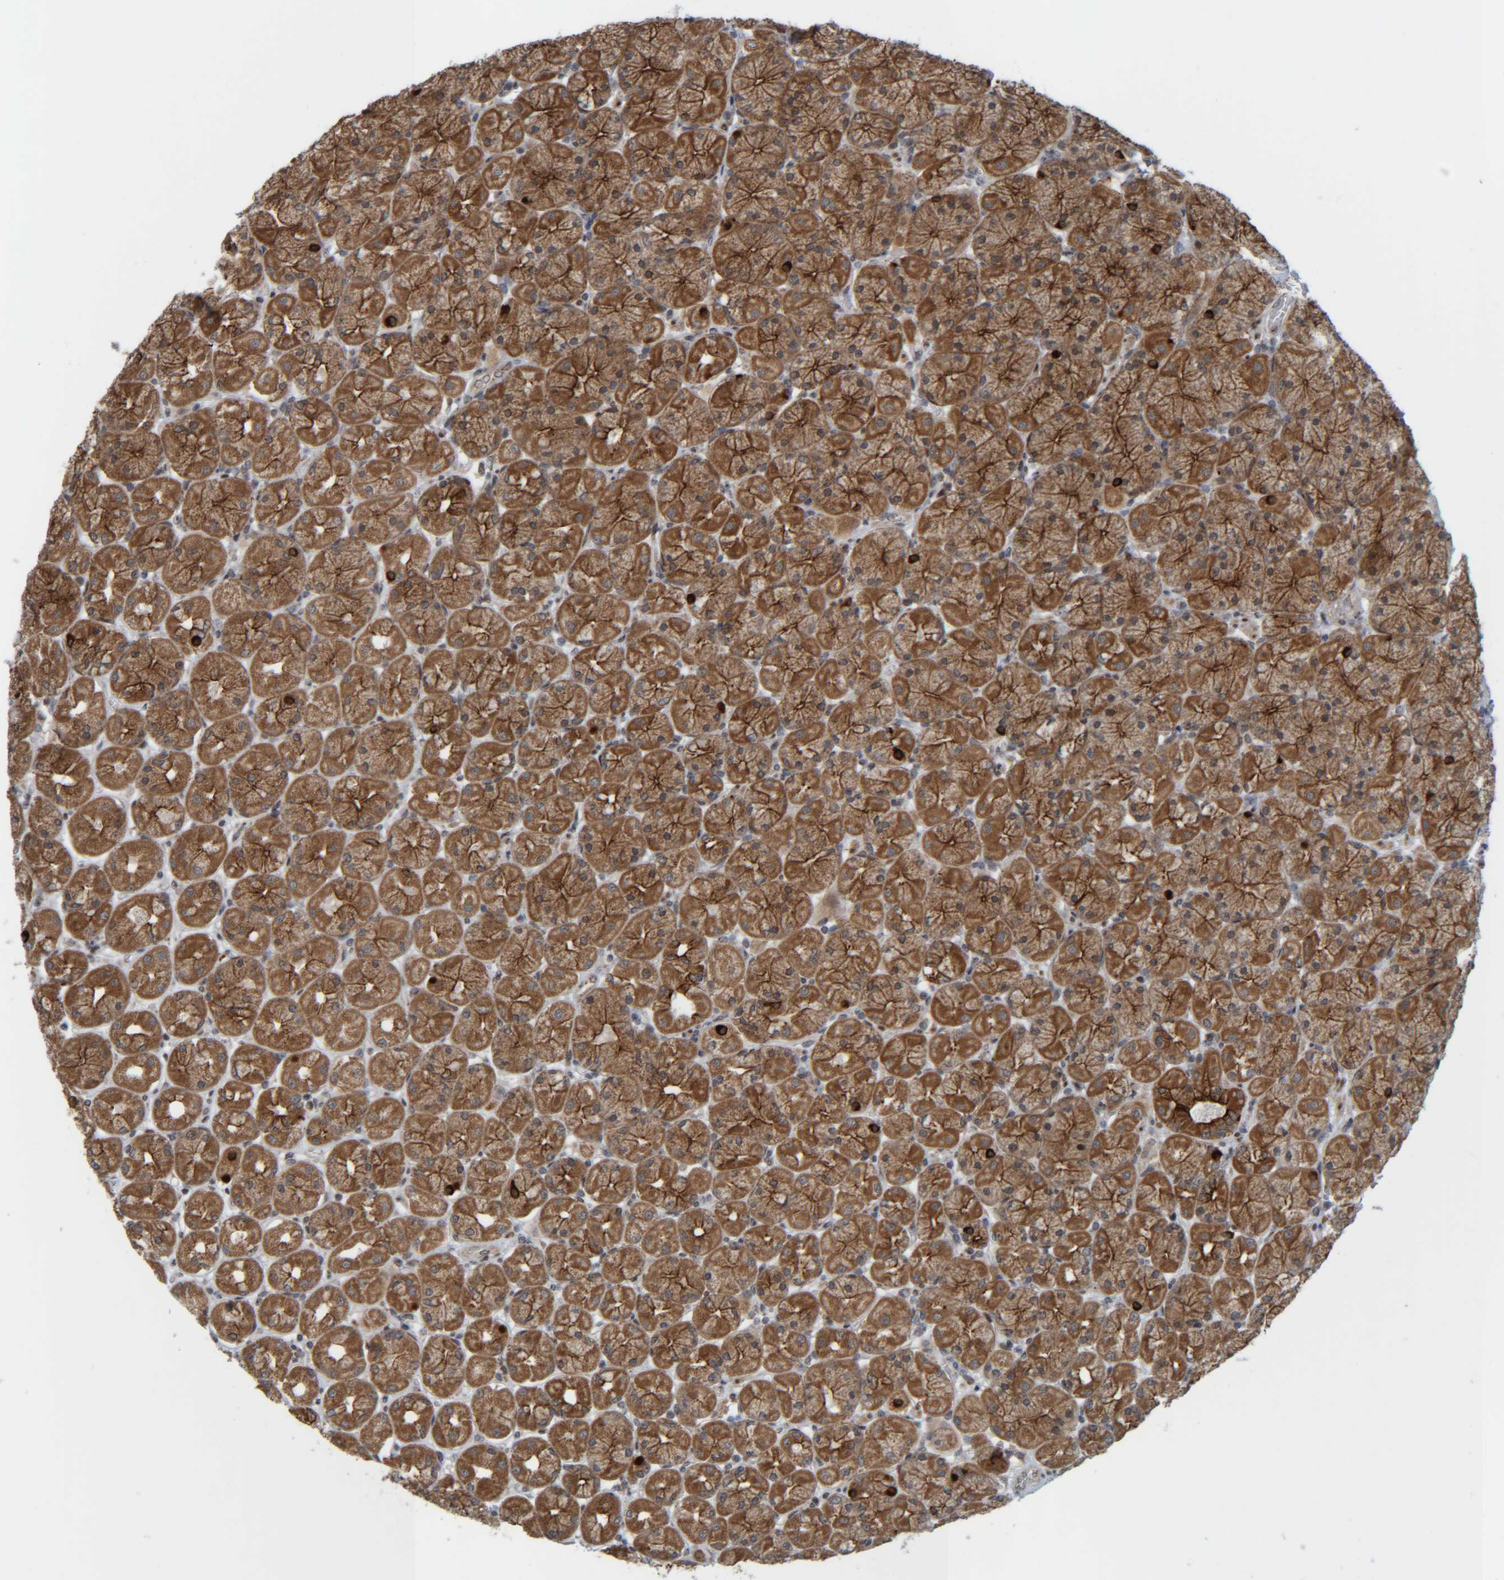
{"staining": {"intensity": "strong", "quantity": ">75%", "location": "cytoplasmic/membranous"}, "tissue": "stomach", "cell_type": "Glandular cells", "image_type": "normal", "snomed": [{"axis": "morphology", "description": "Normal tissue, NOS"}, {"axis": "topography", "description": "Stomach, upper"}], "caption": "Benign stomach shows strong cytoplasmic/membranous positivity in approximately >75% of glandular cells.", "gene": "CCDC57", "patient": {"sex": "female", "age": 56}}